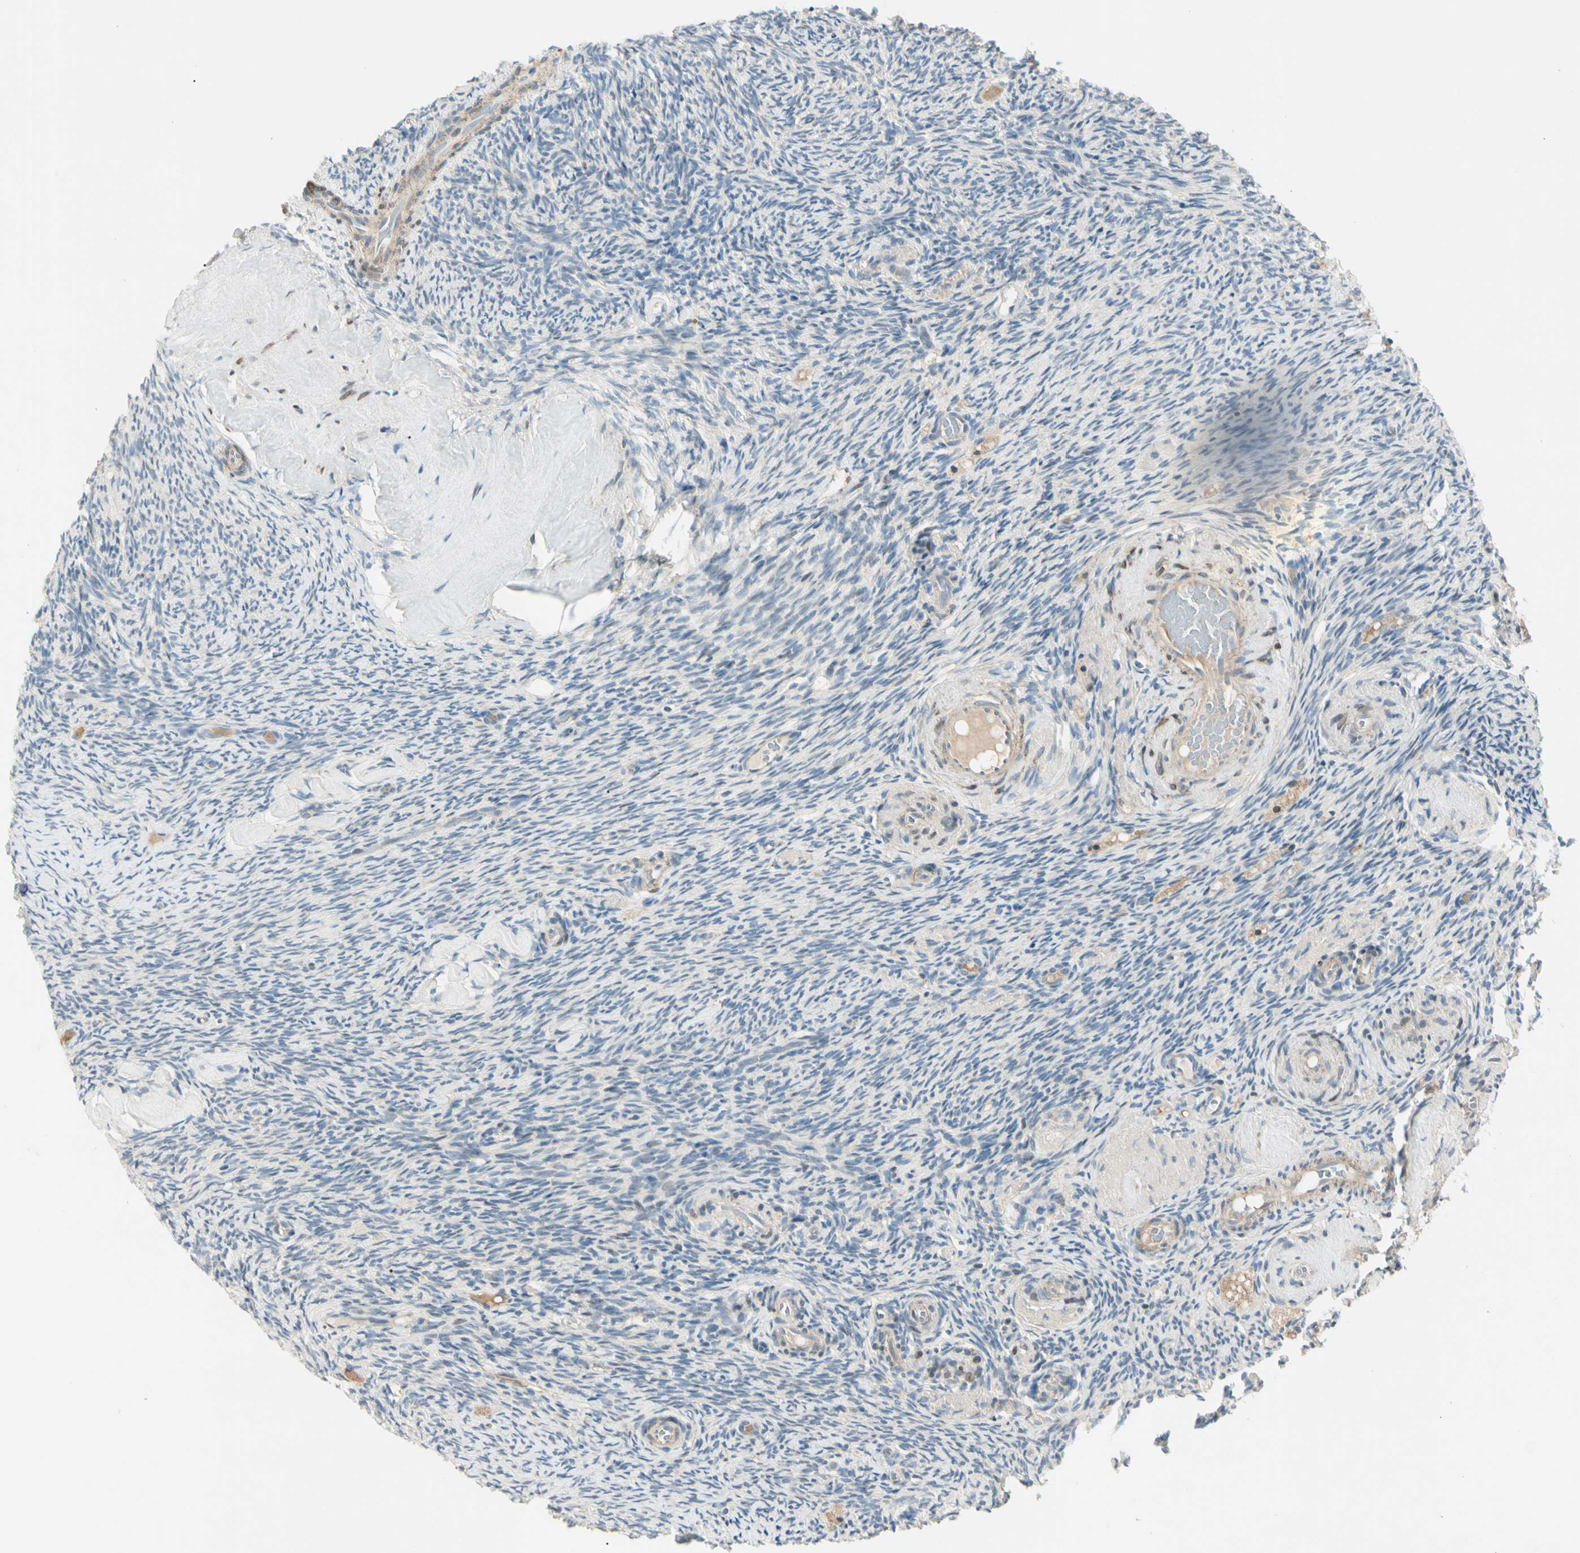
{"staining": {"intensity": "negative", "quantity": "none", "location": "none"}, "tissue": "ovary", "cell_type": "Ovarian stroma cells", "image_type": "normal", "snomed": [{"axis": "morphology", "description": "Normal tissue, NOS"}, {"axis": "topography", "description": "Ovary"}], "caption": "IHC photomicrograph of benign ovary: ovary stained with DAB (3,3'-diaminobenzidine) displays no significant protein expression in ovarian stroma cells.", "gene": "CDH6", "patient": {"sex": "female", "age": 60}}